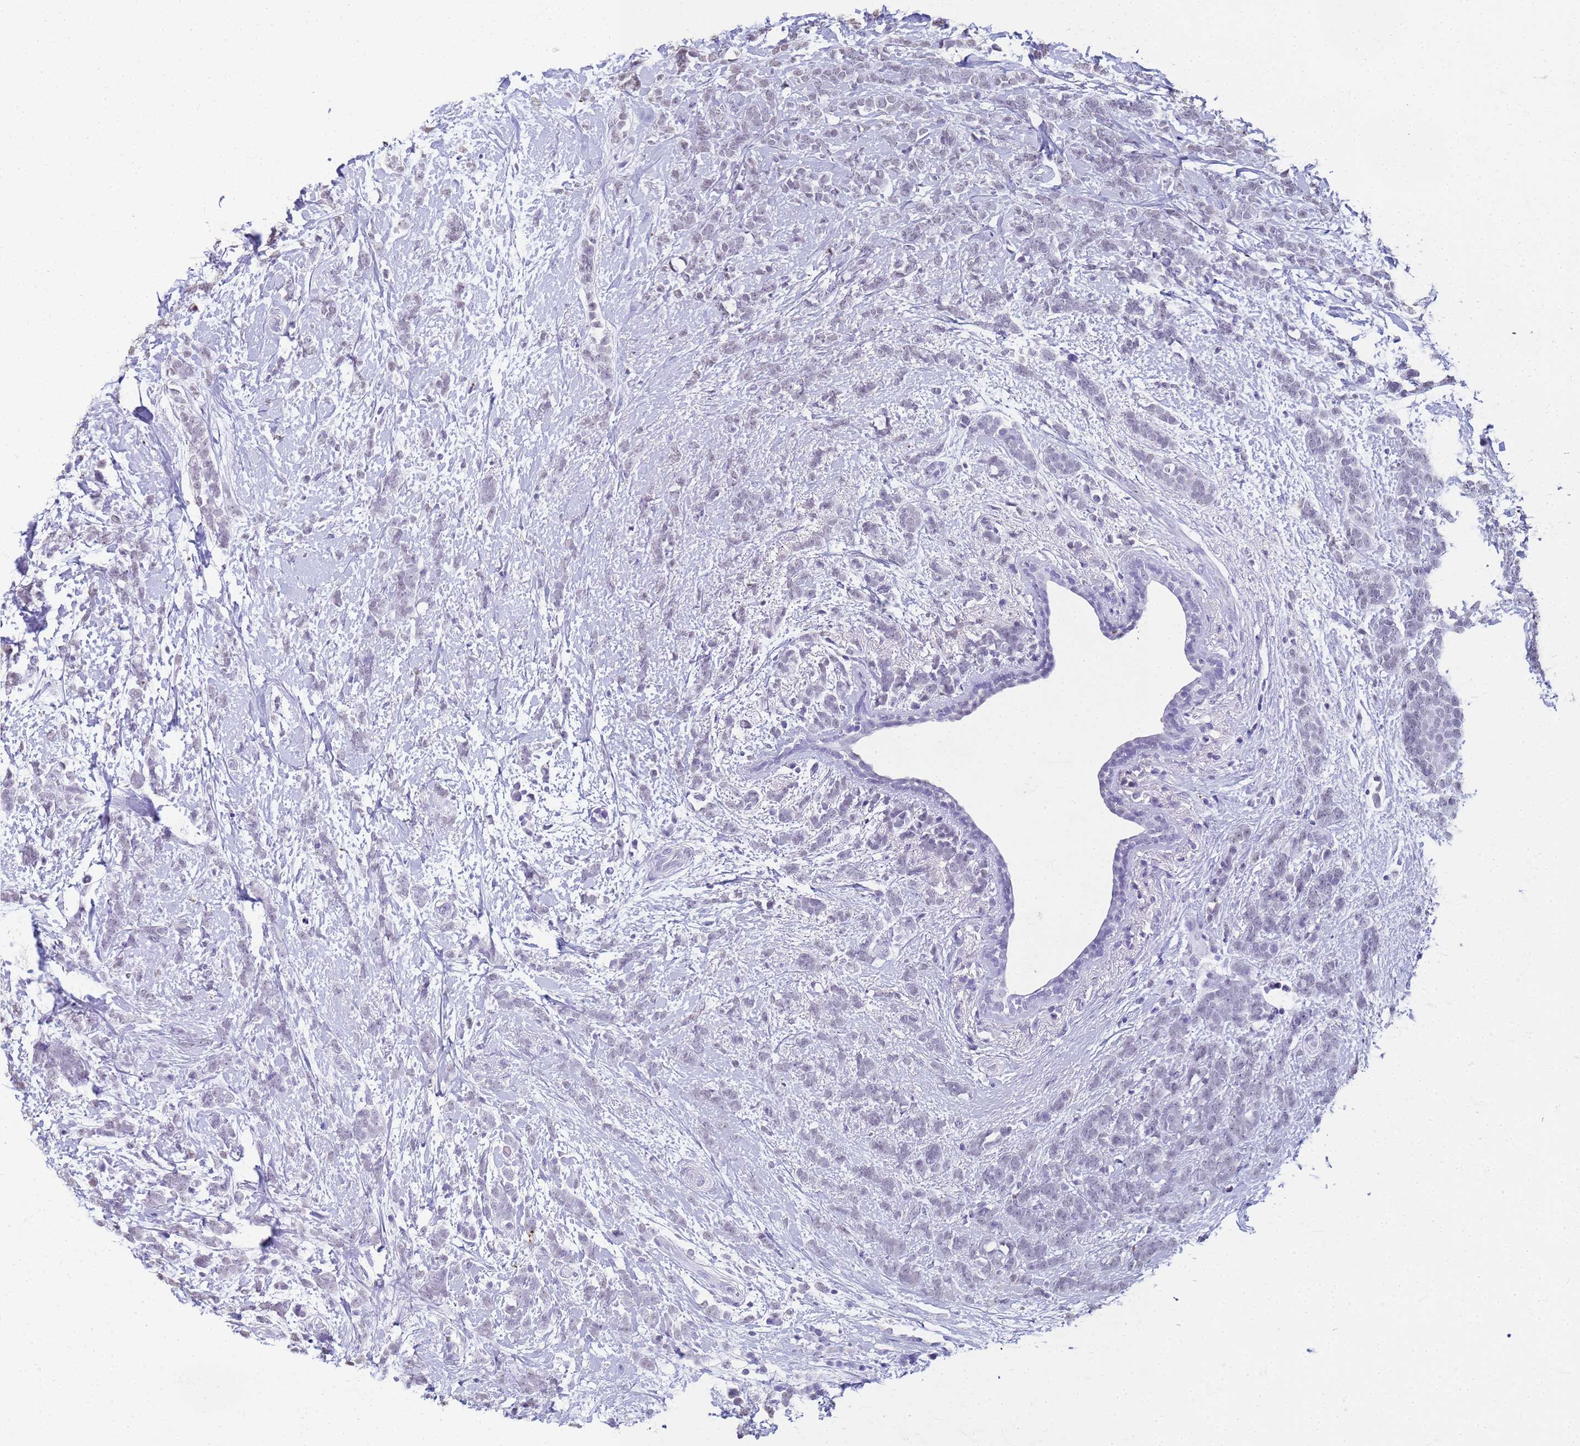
{"staining": {"intensity": "negative", "quantity": "none", "location": "none"}, "tissue": "breast cancer", "cell_type": "Tumor cells", "image_type": "cancer", "snomed": [{"axis": "morphology", "description": "Lobular carcinoma"}, {"axis": "topography", "description": "Breast"}], "caption": "Tumor cells show no significant protein expression in breast cancer (lobular carcinoma).", "gene": "SLC7A9", "patient": {"sex": "female", "age": 58}}